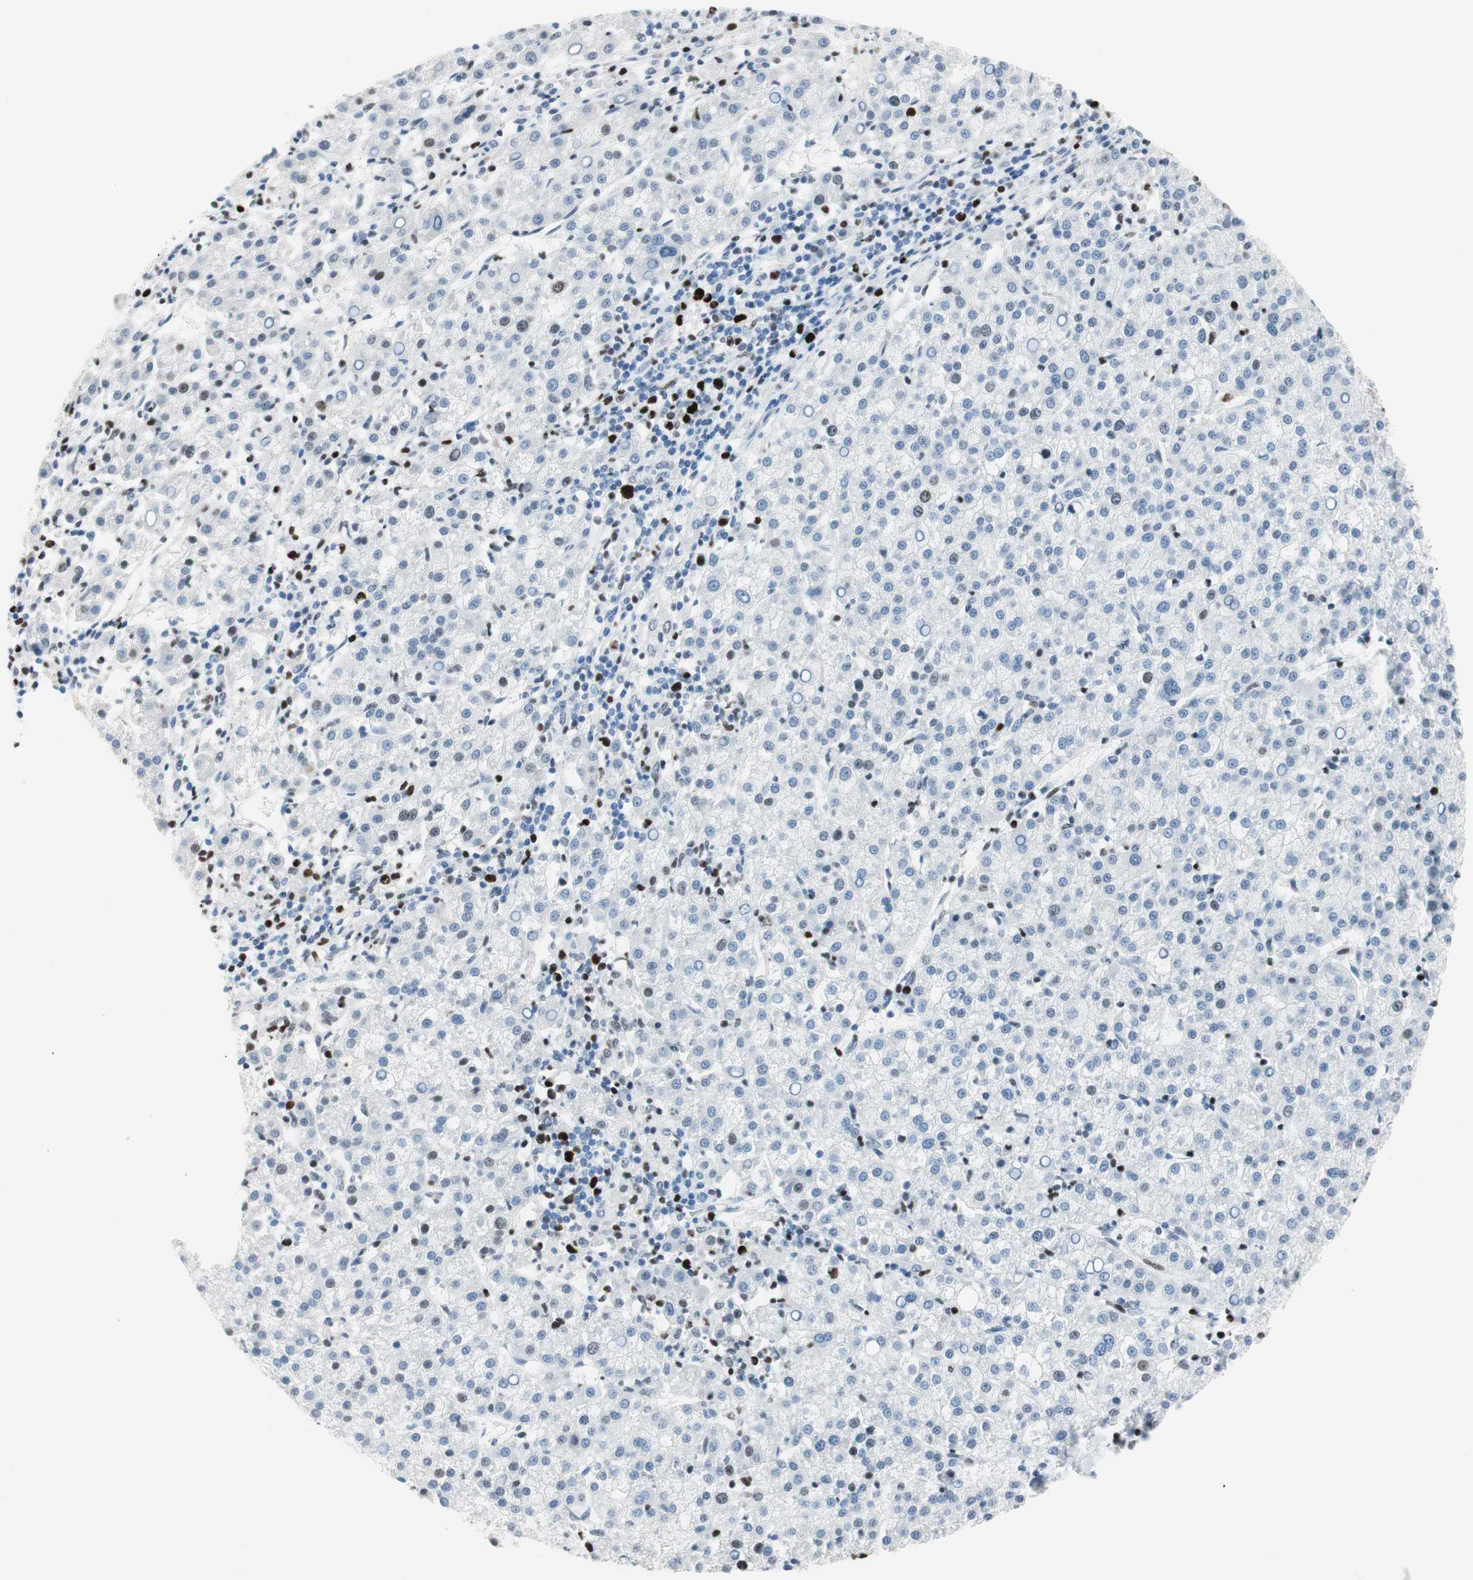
{"staining": {"intensity": "weak", "quantity": "<25%", "location": "nuclear"}, "tissue": "liver cancer", "cell_type": "Tumor cells", "image_type": "cancer", "snomed": [{"axis": "morphology", "description": "Carcinoma, Hepatocellular, NOS"}, {"axis": "topography", "description": "Liver"}], "caption": "The histopathology image displays no significant positivity in tumor cells of hepatocellular carcinoma (liver).", "gene": "EZH2", "patient": {"sex": "female", "age": 58}}